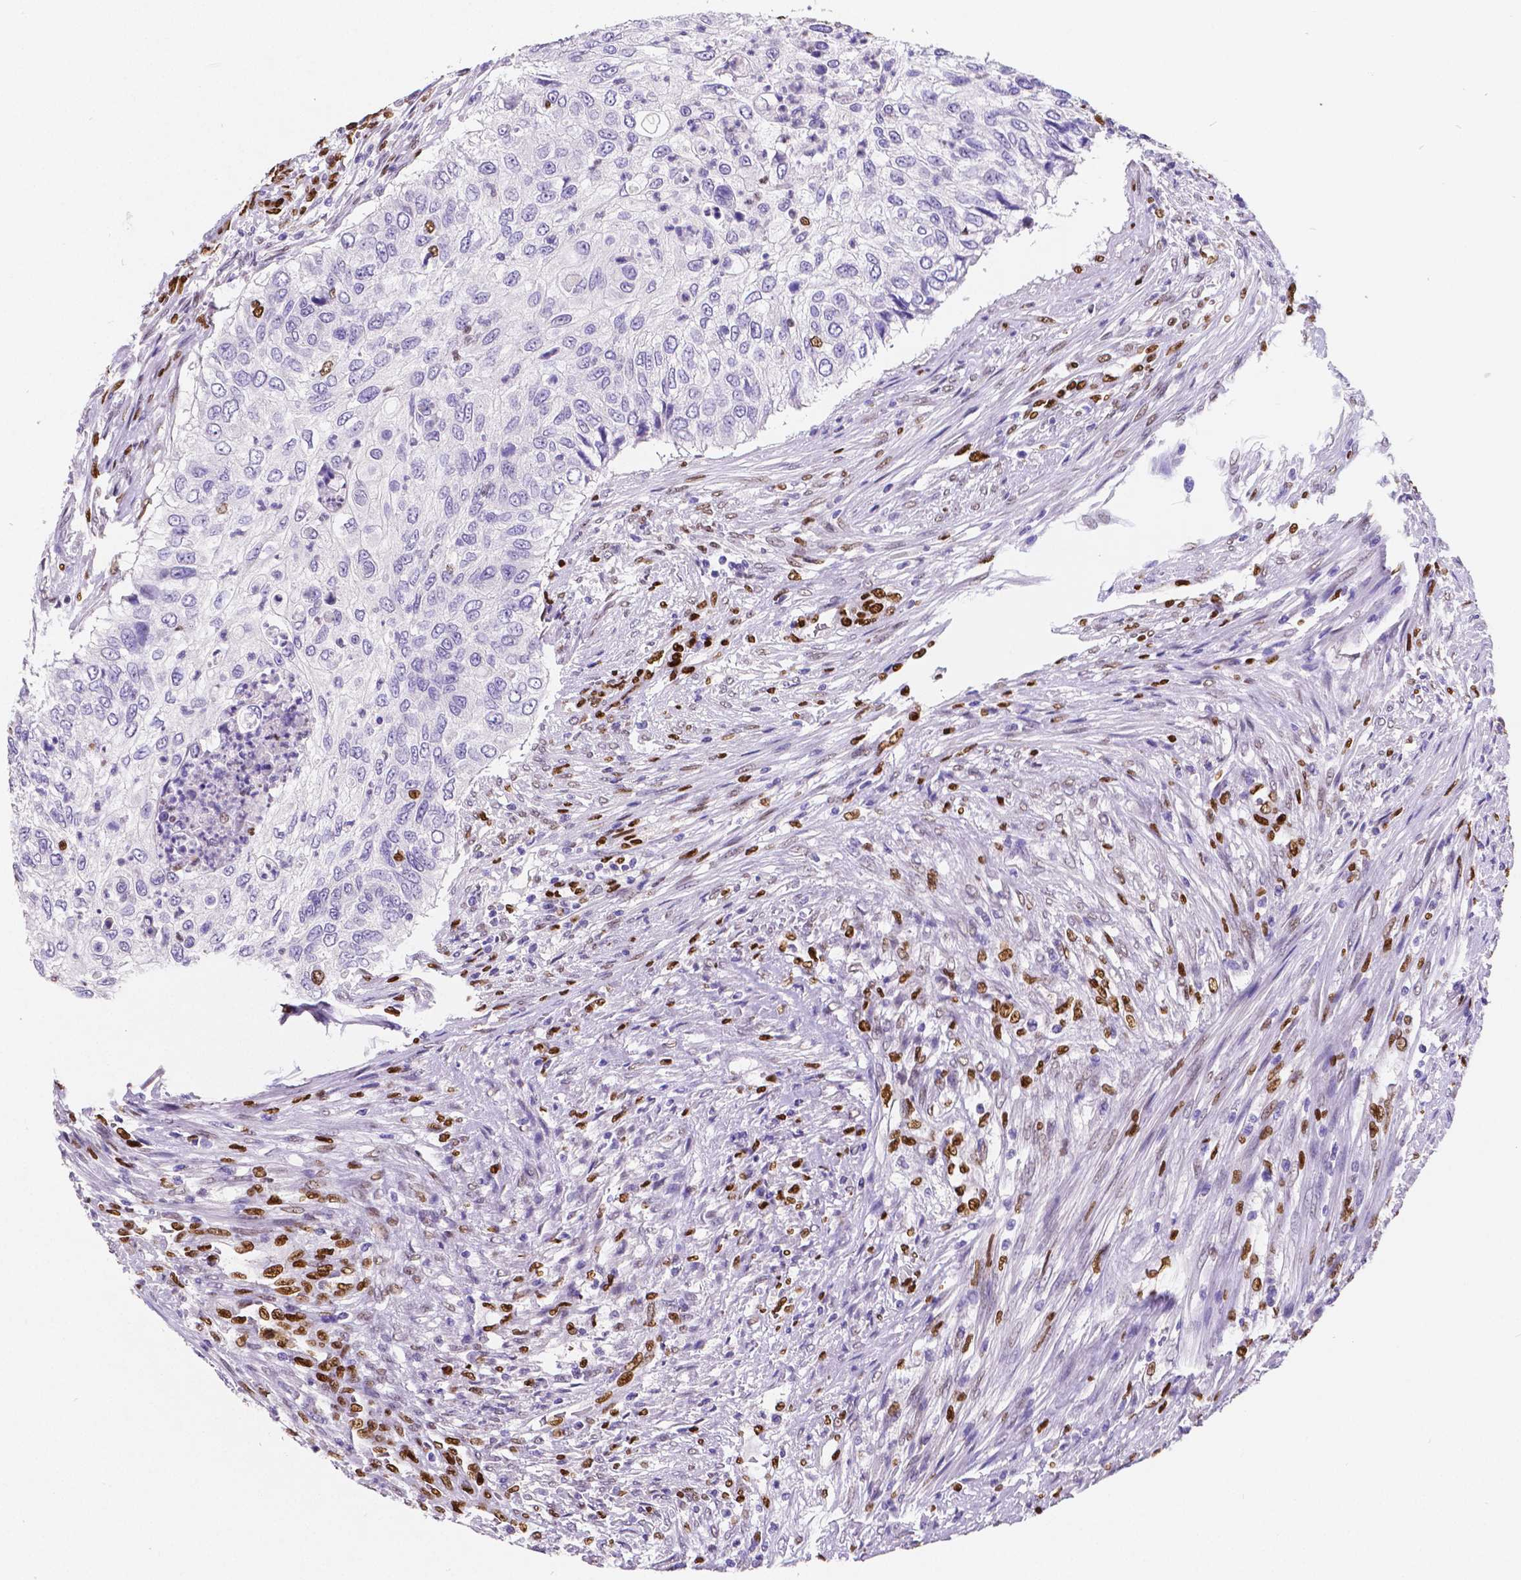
{"staining": {"intensity": "negative", "quantity": "none", "location": "none"}, "tissue": "urothelial cancer", "cell_type": "Tumor cells", "image_type": "cancer", "snomed": [{"axis": "morphology", "description": "Urothelial carcinoma, High grade"}, {"axis": "topography", "description": "Urinary bladder"}], "caption": "This is an immunohistochemistry (IHC) histopathology image of urothelial cancer. There is no positivity in tumor cells.", "gene": "MEF2C", "patient": {"sex": "female", "age": 60}}